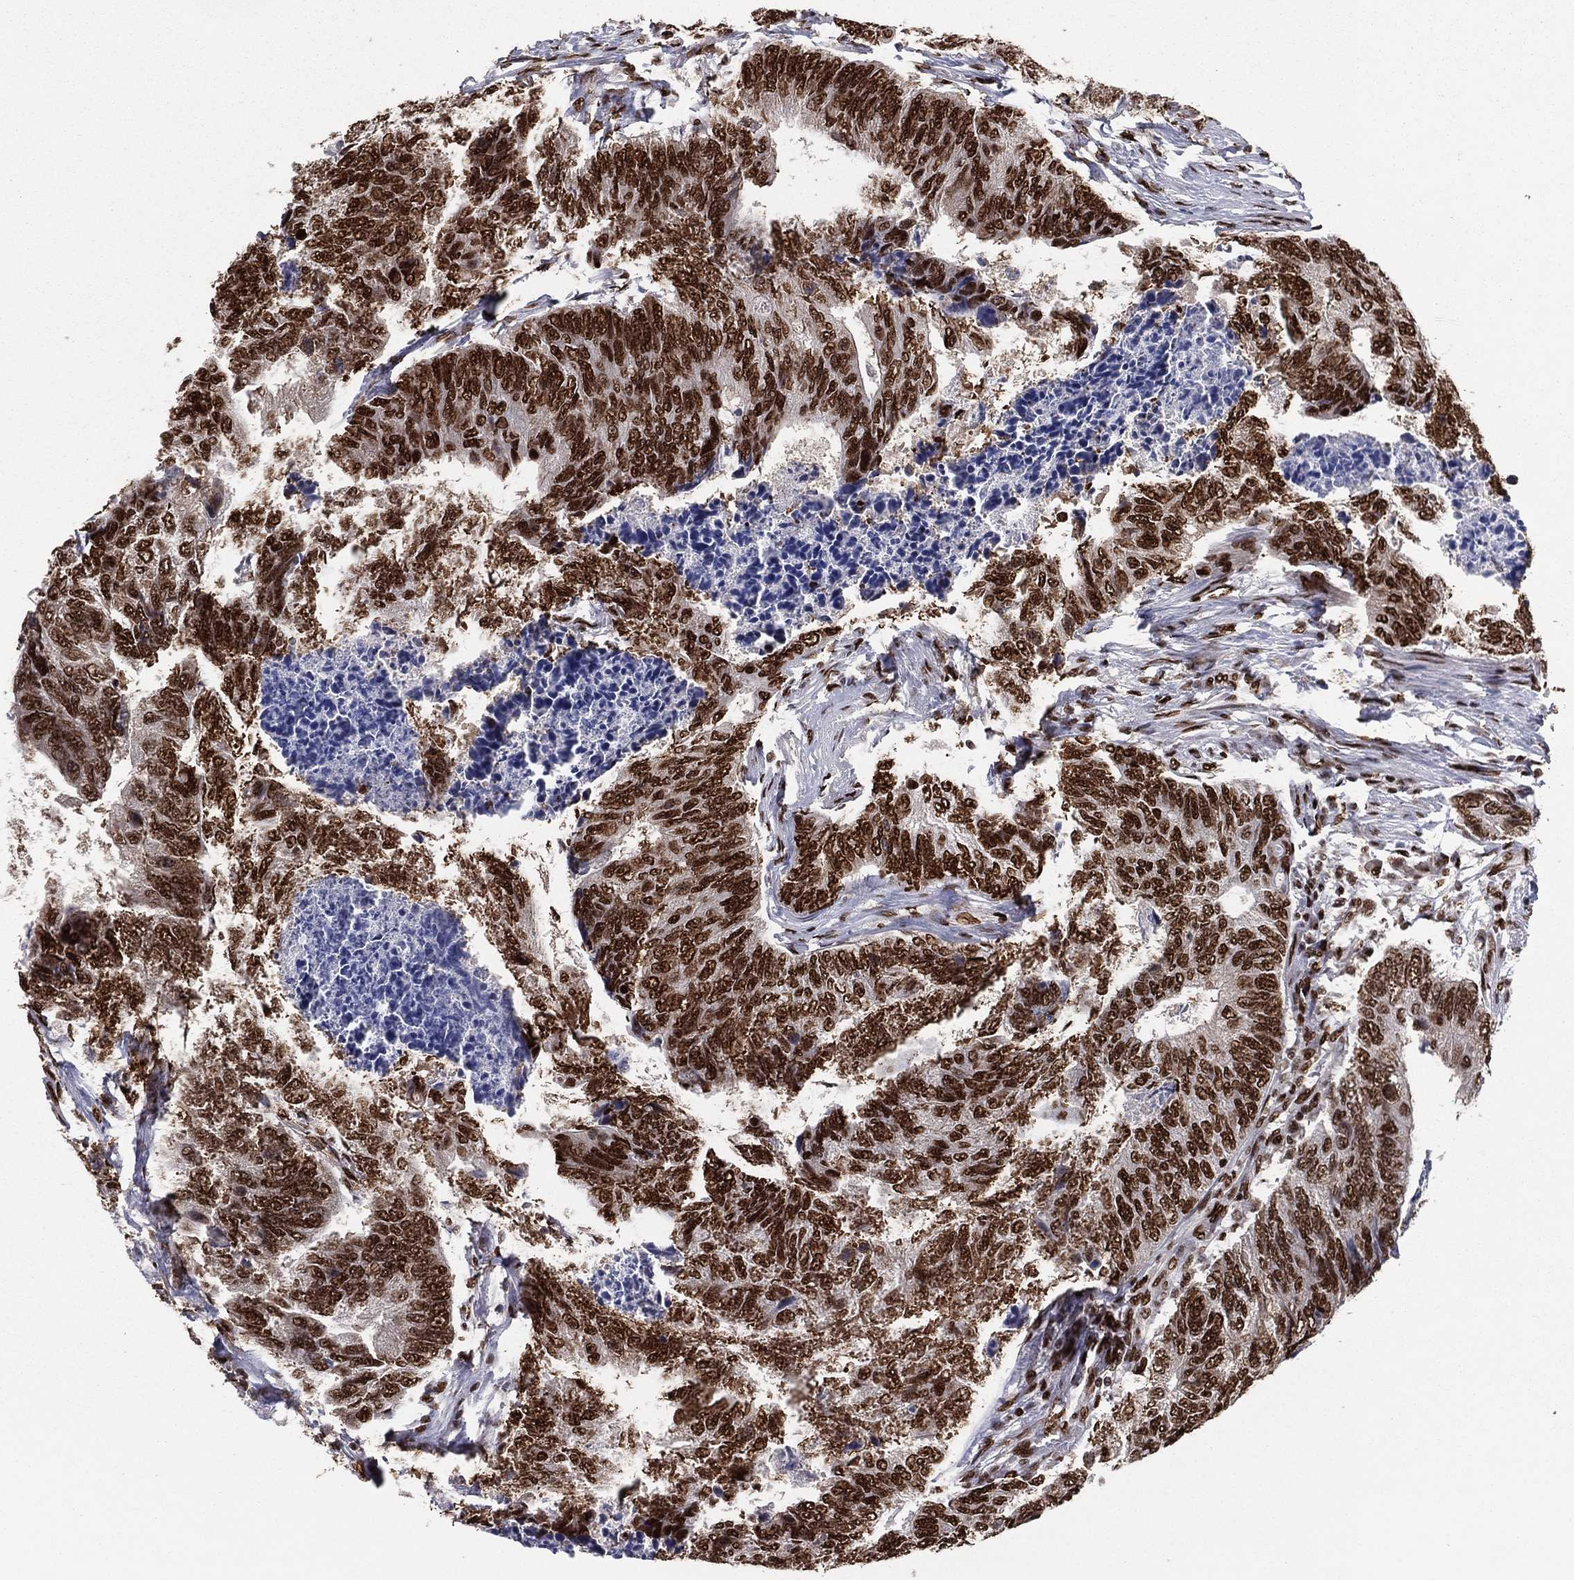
{"staining": {"intensity": "strong", "quantity": ">75%", "location": "nuclear"}, "tissue": "colorectal cancer", "cell_type": "Tumor cells", "image_type": "cancer", "snomed": [{"axis": "morphology", "description": "Adenocarcinoma, NOS"}, {"axis": "topography", "description": "Colon"}], "caption": "Immunohistochemistry micrograph of neoplastic tissue: colorectal cancer stained using IHC reveals high levels of strong protein expression localized specifically in the nuclear of tumor cells, appearing as a nuclear brown color.", "gene": "TP53BP1", "patient": {"sex": "female", "age": 67}}